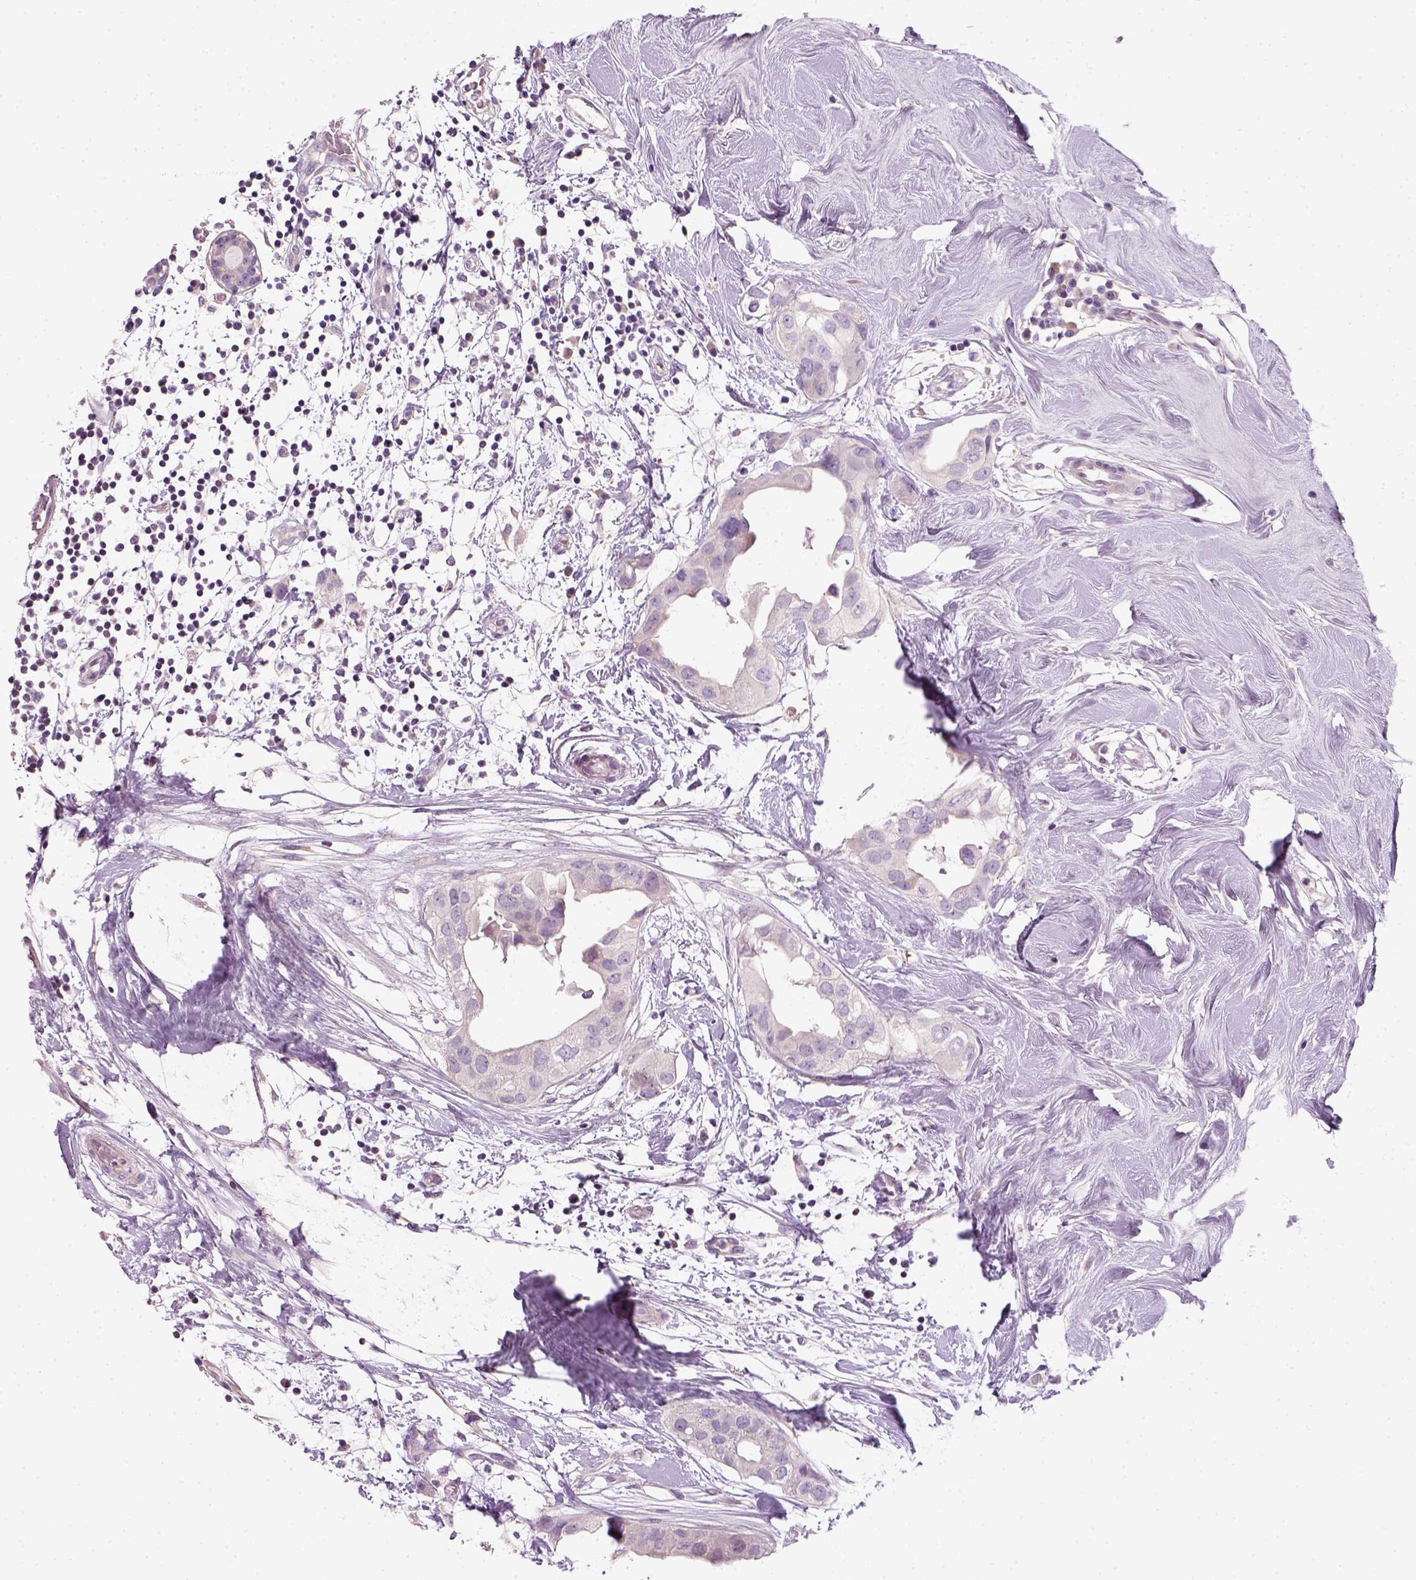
{"staining": {"intensity": "negative", "quantity": "none", "location": "none"}, "tissue": "breast cancer", "cell_type": "Tumor cells", "image_type": "cancer", "snomed": [{"axis": "morphology", "description": "Normal tissue, NOS"}, {"axis": "morphology", "description": "Duct carcinoma"}, {"axis": "topography", "description": "Breast"}], "caption": "Breast cancer was stained to show a protein in brown. There is no significant positivity in tumor cells.", "gene": "NUDT6", "patient": {"sex": "female", "age": 40}}